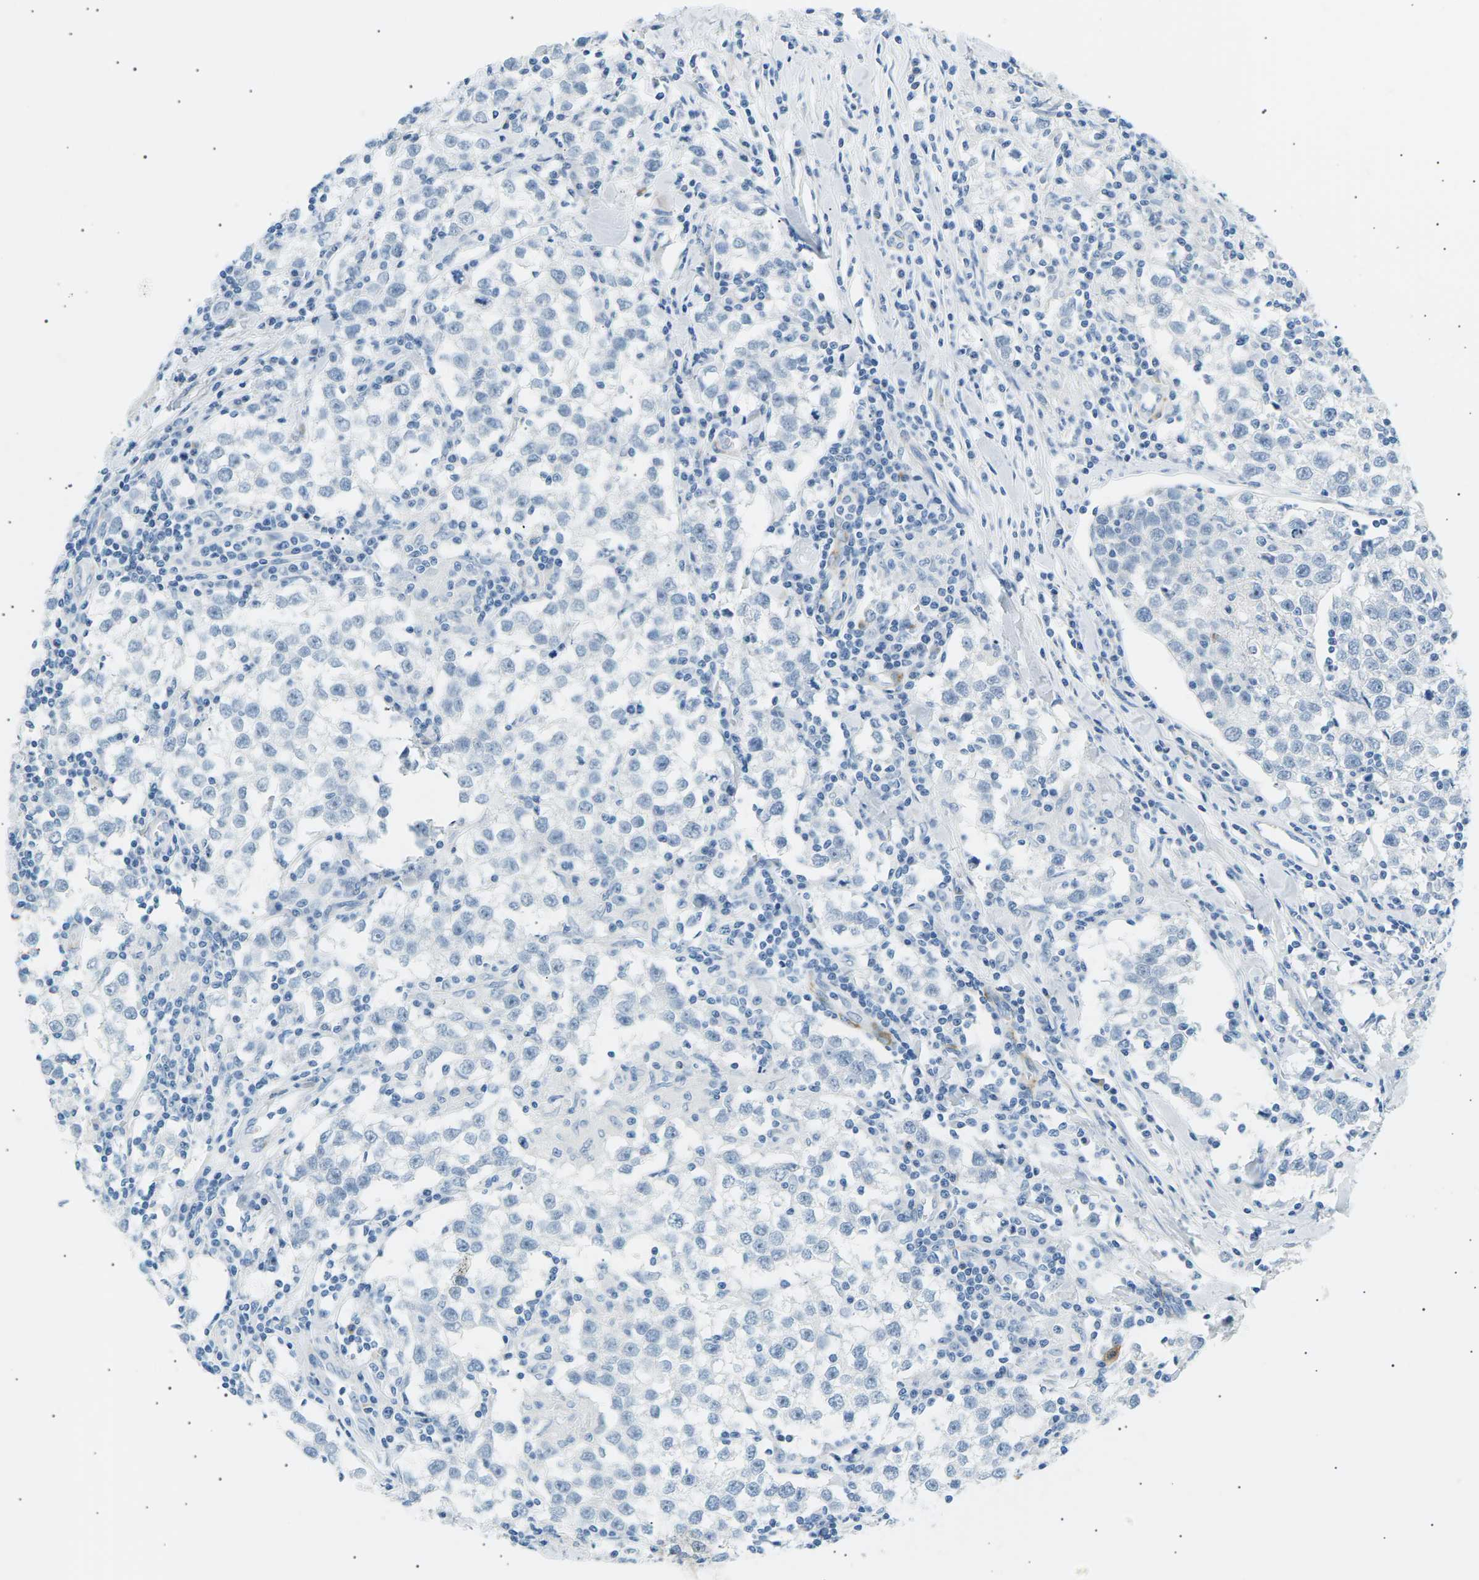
{"staining": {"intensity": "negative", "quantity": "none", "location": "none"}, "tissue": "testis cancer", "cell_type": "Tumor cells", "image_type": "cancer", "snomed": [{"axis": "morphology", "description": "Seminoma, NOS"}, {"axis": "morphology", "description": "Carcinoma, Embryonal, NOS"}, {"axis": "topography", "description": "Testis"}], "caption": "DAB immunohistochemical staining of human seminoma (testis) demonstrates no significant positivity in tumor cells.", "gene": "SEPTIN5", "patient": {"sex": "male", "age": 36}}